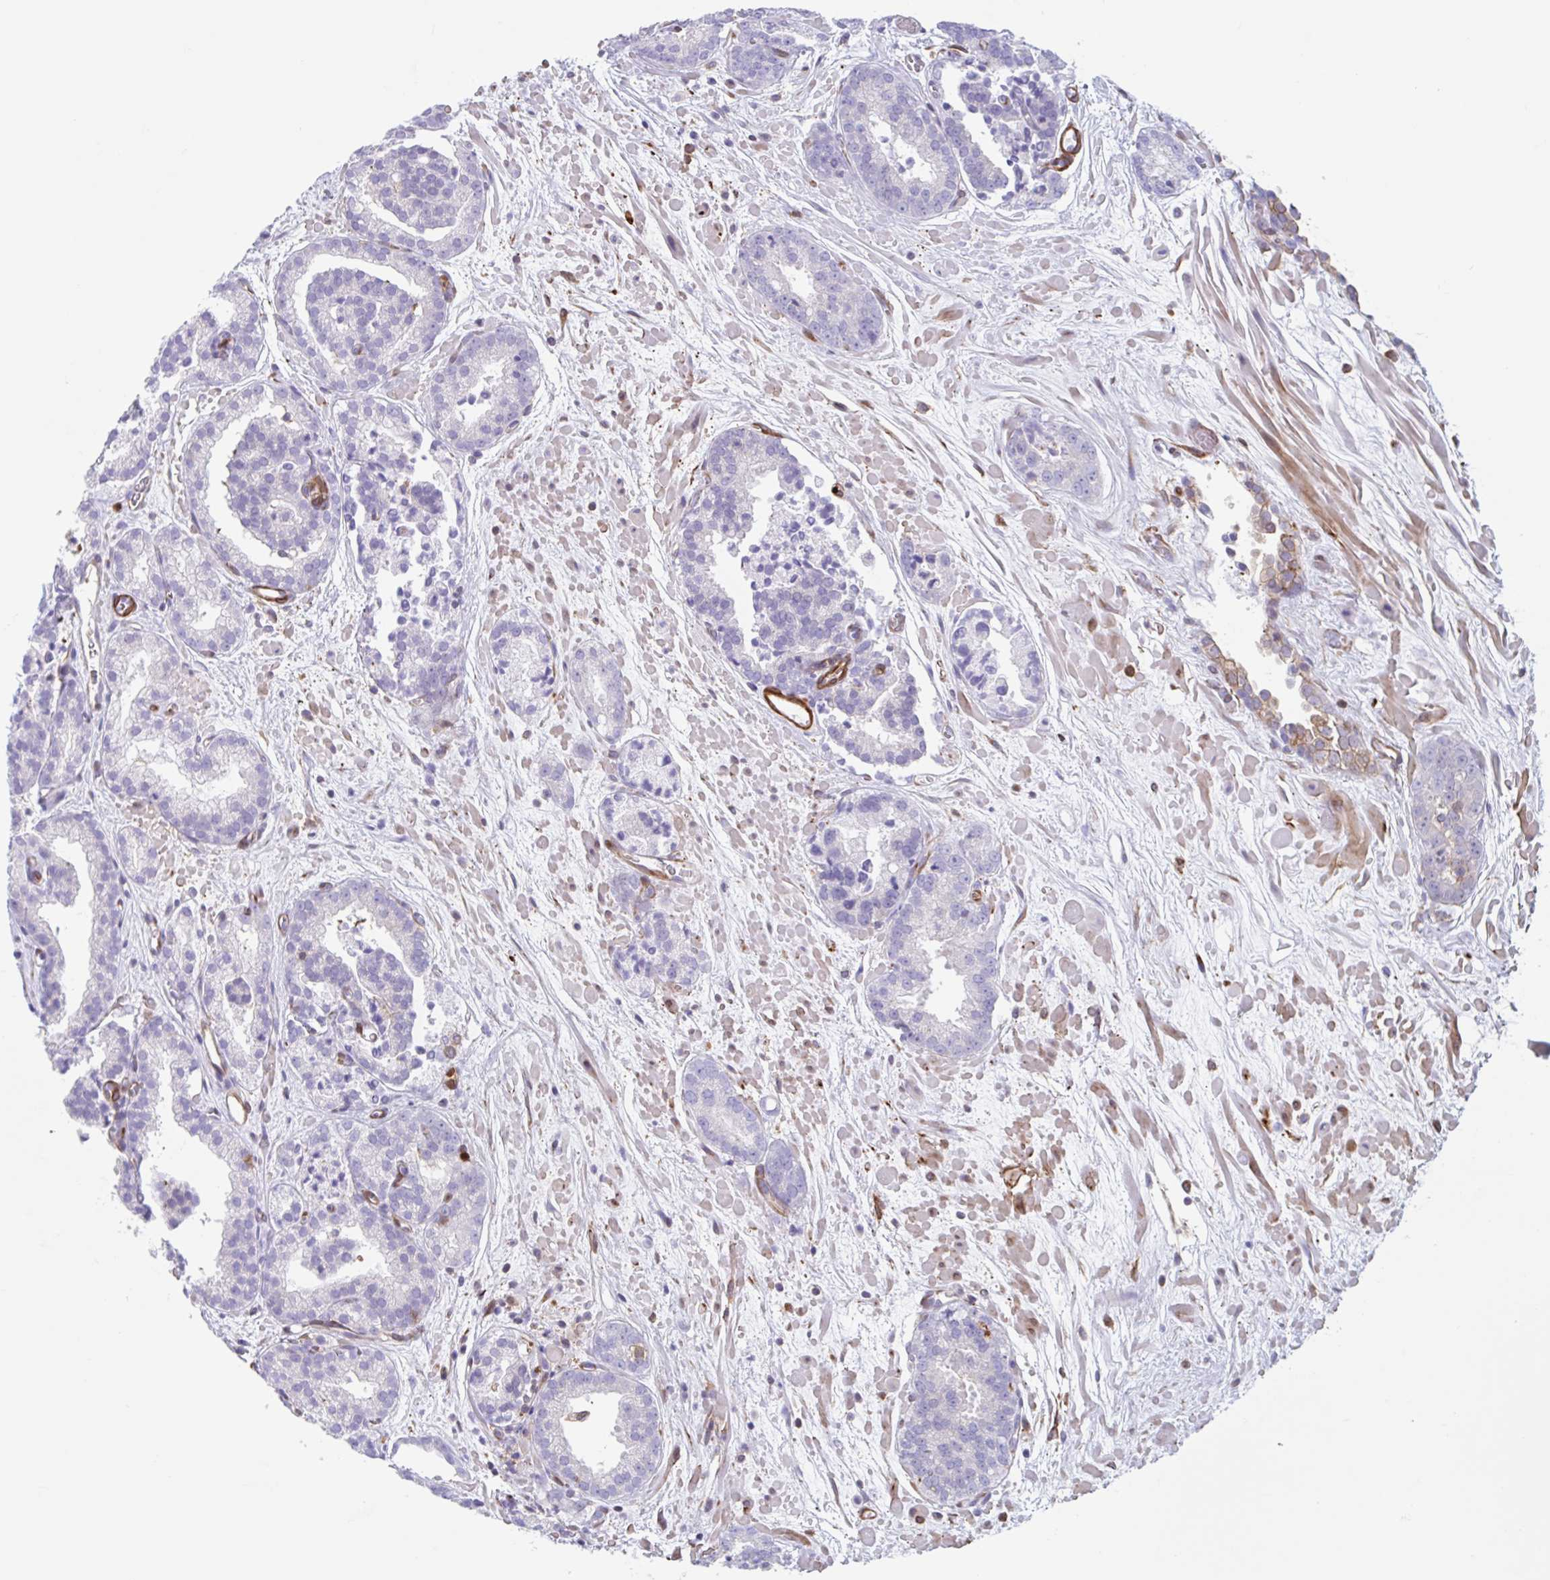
{"staining": {"intensity": "negative", "quantity": "none", "location": "none"}, "tissue": "prostate cancer", "cell_type": "Tumor cells", "image_type": "cancer", "snomed": [{"axis": "morphology", "description": "Adenocarcinoma, High grade"}, {"axis": "topography", "description": "Prostate"}], "caption": "Prostate cancer (adenocarcinoma (high-grade)) stained for a protein using immunohistochemistry (IHC) exhibits no staining tumor cells.", "gene": "EFHD1", "patient": {"sex": "male", "age": 66}}